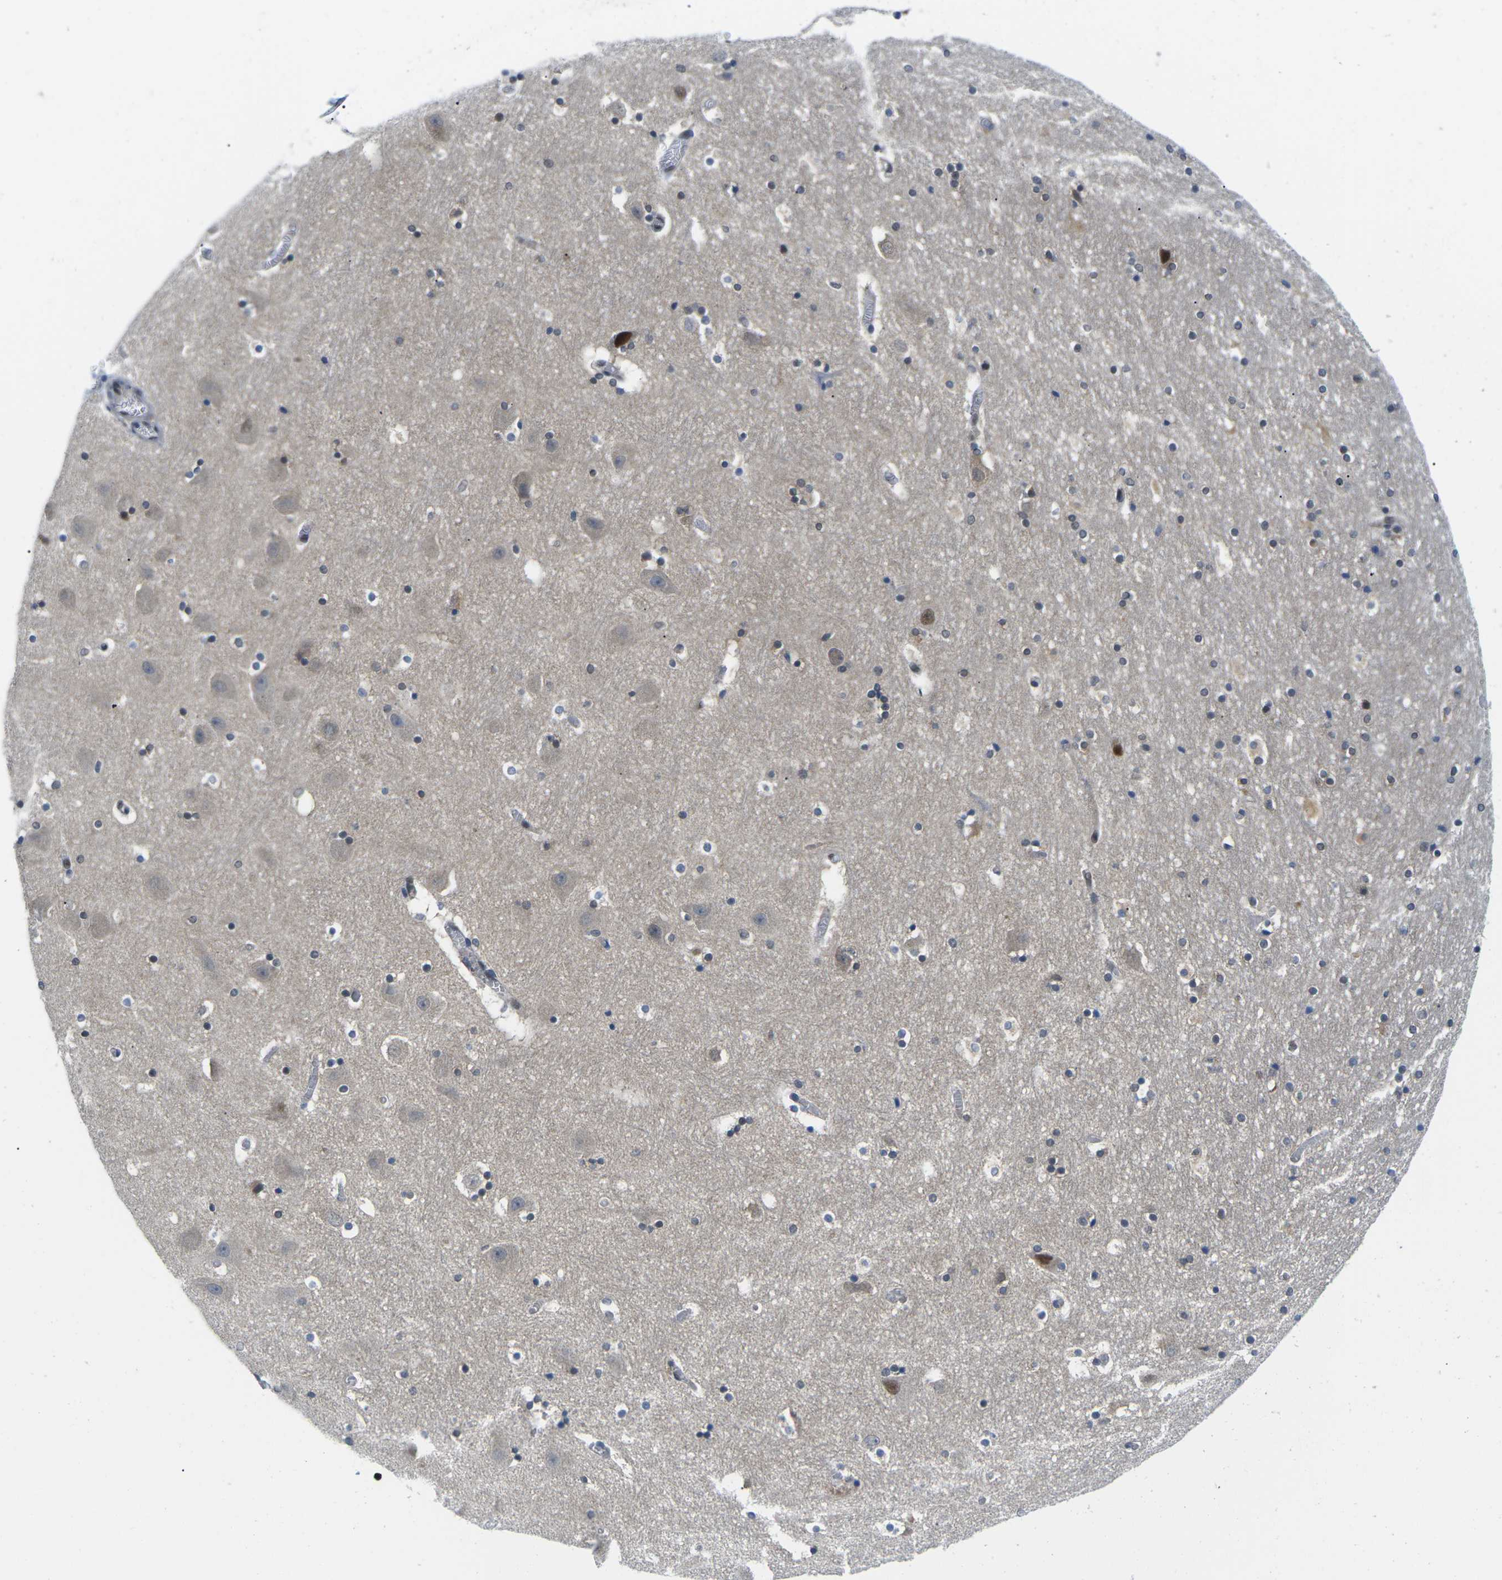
{"staining": {"intensity": "moderate", "quantity": "<25%", "location": "nuclear"}, "tissue": "hippocampus", "cell_type": "Glial cells", "image_type": "normal", "snomed": [{"axis": "morphology", "description": "Normal tissue, NOS"}, {"axis": "topography", "description": "Hippocampus"}], "caption": "IHC photomicrograph of unremarkable human hippocampus stained for a protein (brown), which reveals low levels of moderate nuclear staining in approximately <25% of glial cells.", "gene": "UBA7", "patient": {"sex": "male", "age": 45}}